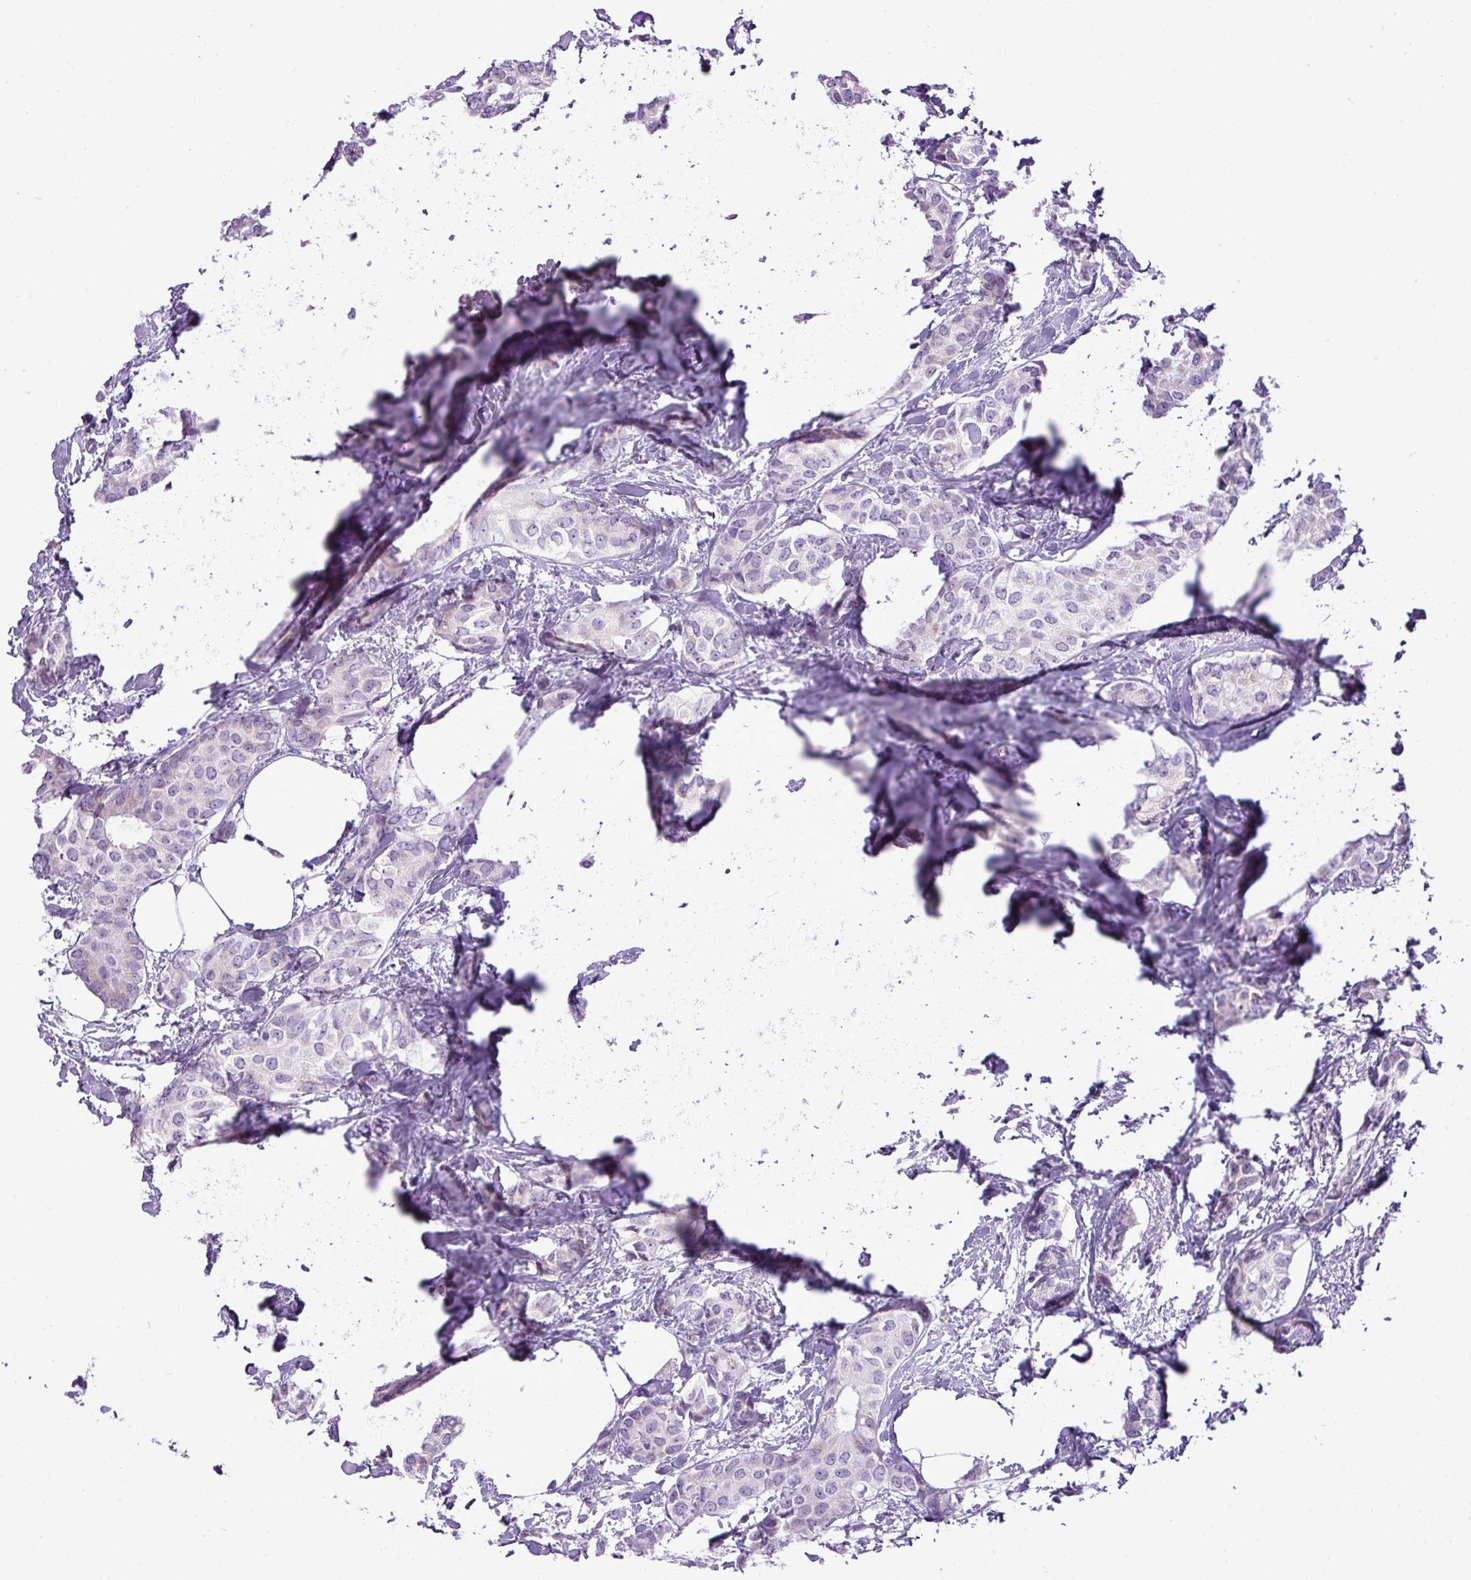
{"staining": {"intensity": "negative", "quantity": "none", "location": "none"}, "tissue": "breast cancer", "cell_type": "Tumor cells", "image_type": "cancer", "snomed": [{"axis": "morphology", "description": "Duct carcinoma"}, {"axis": "topography", "description": "Breast"}], "caption": "This is a histopathology image of IHC staining of breast intraductal carcinoma, which shows no positivity in tumor cells. (DAB (3,3'-diaminobenzidine) IHC visualized using brightfield microscopy, high magnification).", "gene": "FAM43A", "patient": {"sex": "female", "age": 73}}